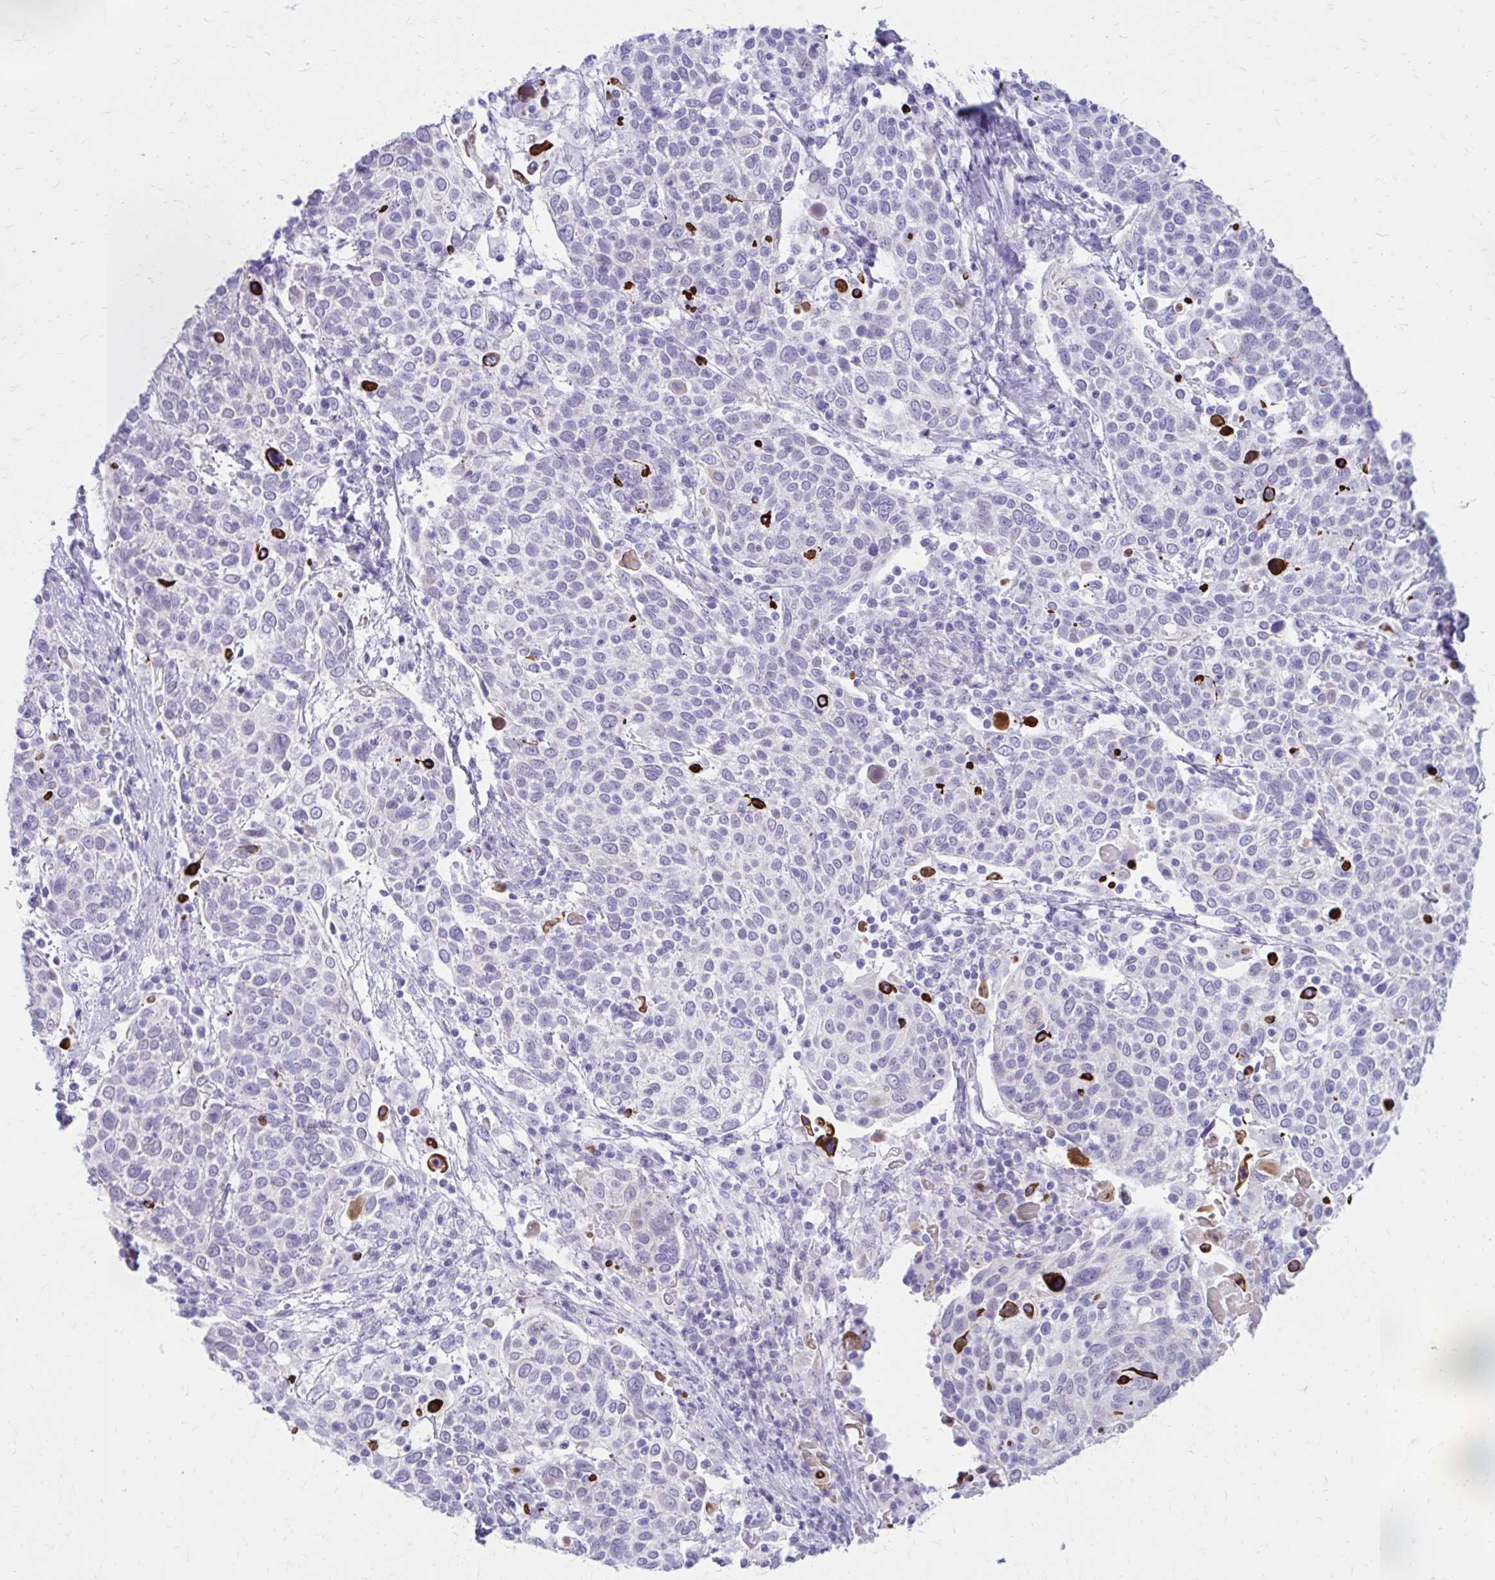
{"staining": {"intensity": "negative", "quantity": "none", "location": "none"}, "tissue": "cervical cancer", "cell_type": "Tumor cells", "image_type": "cancer", "snomed": [{"axis": "morphology", "description": "Squamous cell carcinoma, NOS"}, {"axis": "topography", "description": "Cervix"}], "caption": "An immunohistochemistry (IHC) image of cervical squamous cell carcinoma is shown. There is no staining in tumor cells of cervical squamous cell carcinoma. (Brightfield microscopy of DAB IHC at high magnification).", "gene": "LCN15", "patient": {"sex": "female", "age": 61}}